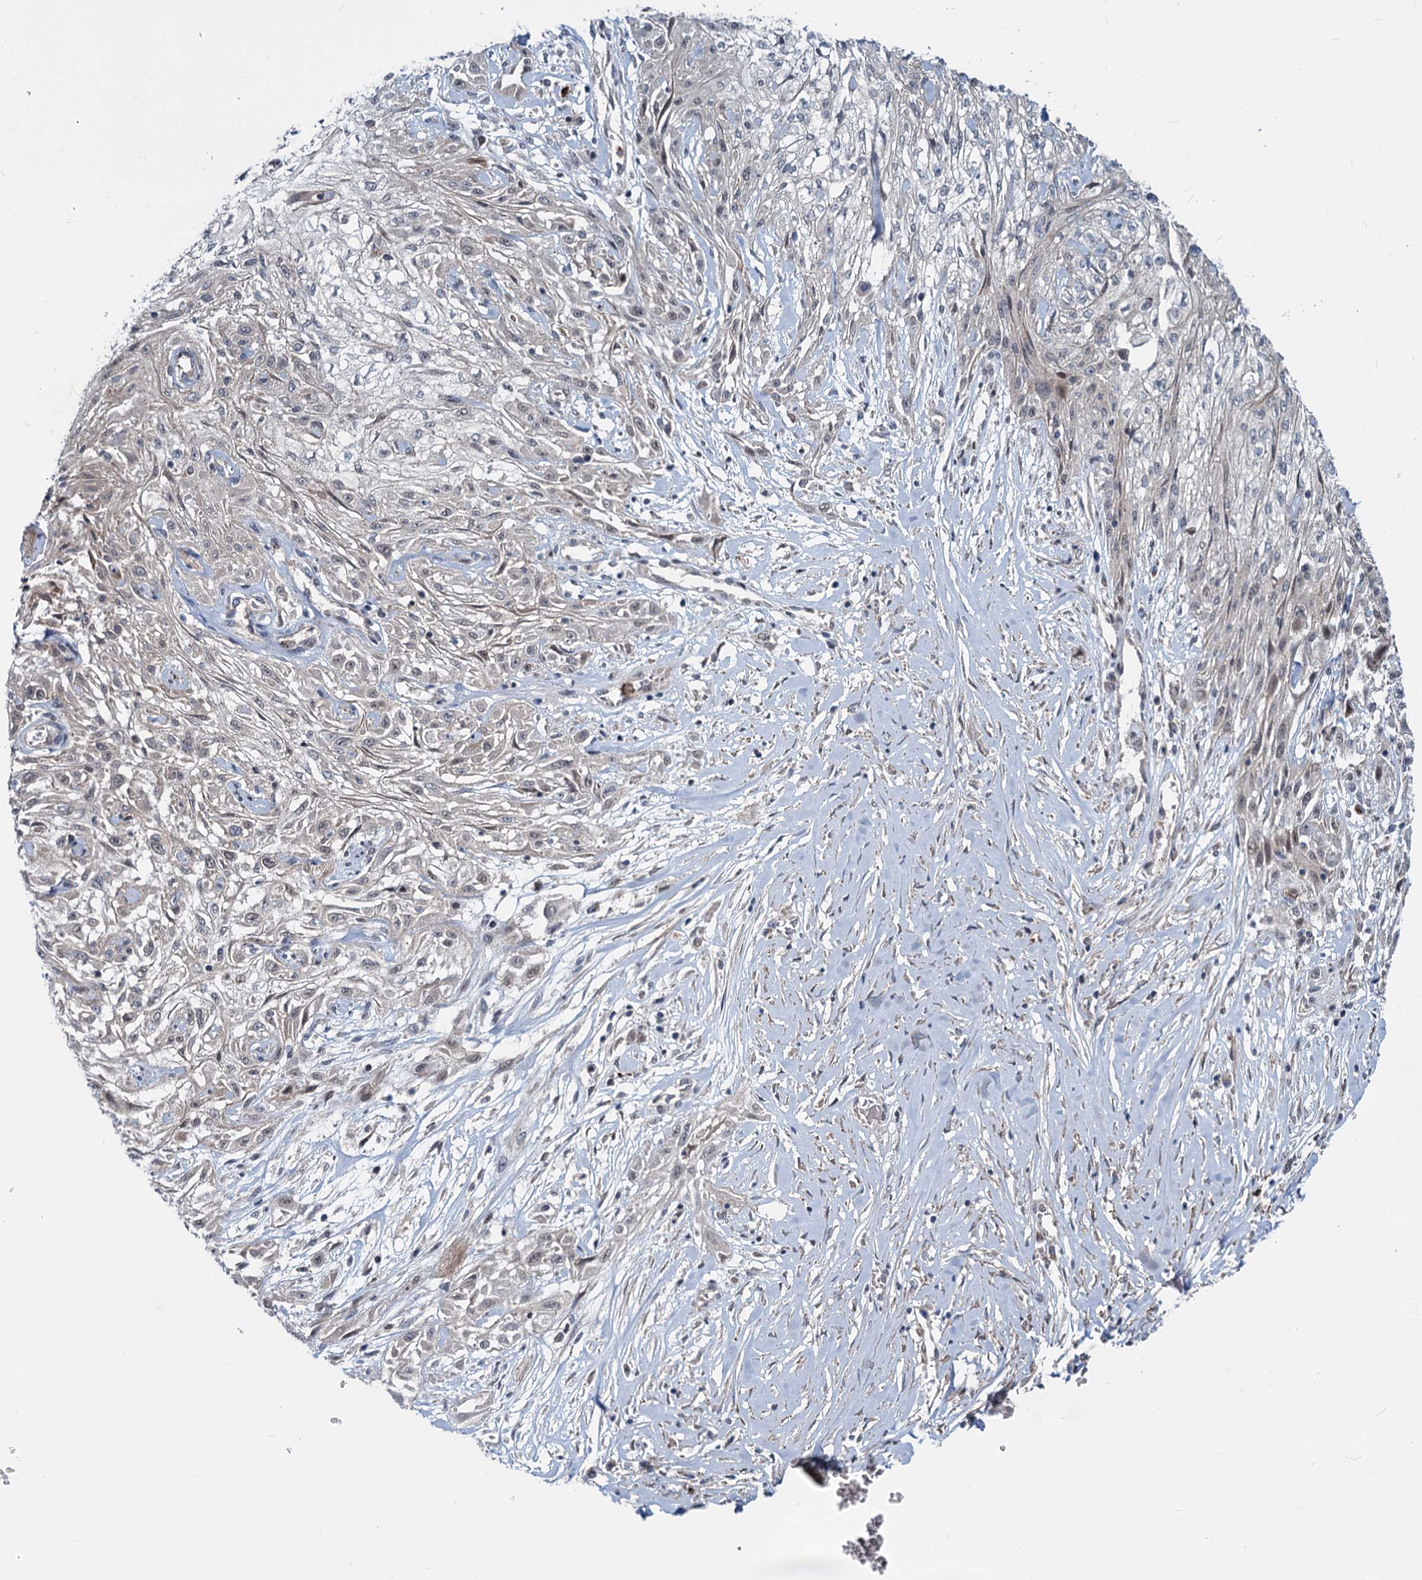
{"staining": {"intensity": "negative", "quantity": "none", "location": "none"}, "tissue": "skin cancer", "cell_type": "Tumor cells", "image_type": "cancer", "snomed": [{"axis": "morphology", "description": "Squamous cell carcinoma, NOS"}, {"axis": "morphology", "description": "Squamous cell carcinoma, metastatic, NOS"}, {"axis": "topography", "description": "Skin"}, {"axis": "topography", "description": "Lymph node"}], "caption": "Skin cancer was stained to show a protein in brown. There is no significant positivity in tumor cells. (DAB (3,3'-diaminobenzidine) immunohistochemistry with hematoxylin counter stain).", "gene": "ADCY2", "patient": {"sex": "male", "age": 75}}